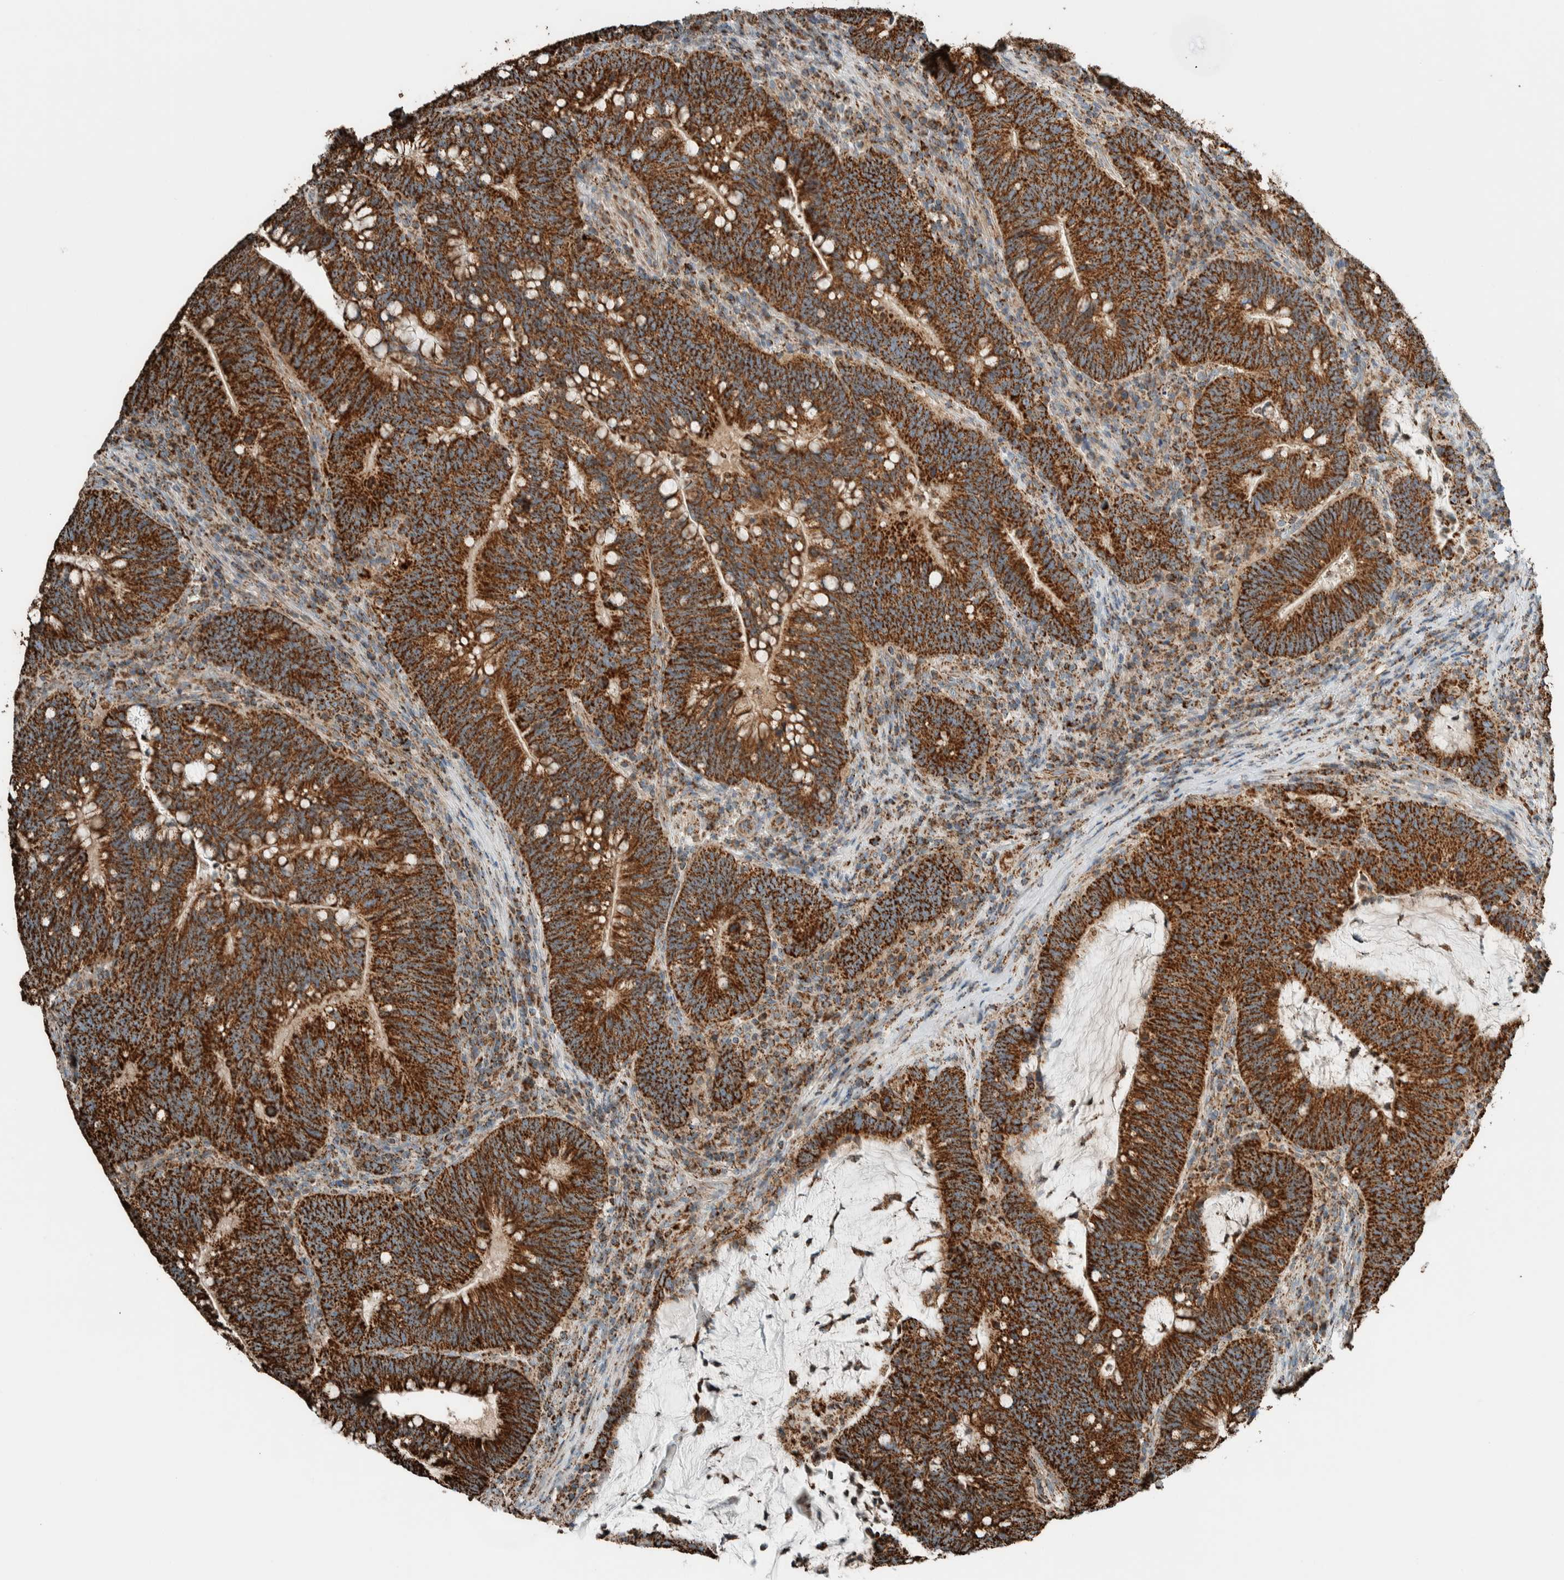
{"staining": {"intensity": "strong", "quantity": ">75%", "location": "cytoplasmic/membranous"}, "tissue": "colorectal cancer", "cell_type": "Tumor cells", "image_type": "cancer", "snomed": [{"axis": "morphology", "description": "Adenocarcinoma, NOS"}, {"axis": "topography", "description": "Colon"}], "caption": "There is high levels of strong cytoplasmic/membranous positivity in tumor cells of colorectal adenocarcinoma, as demonstrated by immunohistochemical staining (brown color).", "gene": "ZNF454", "patient": {"sex": "female", "age": 66}}